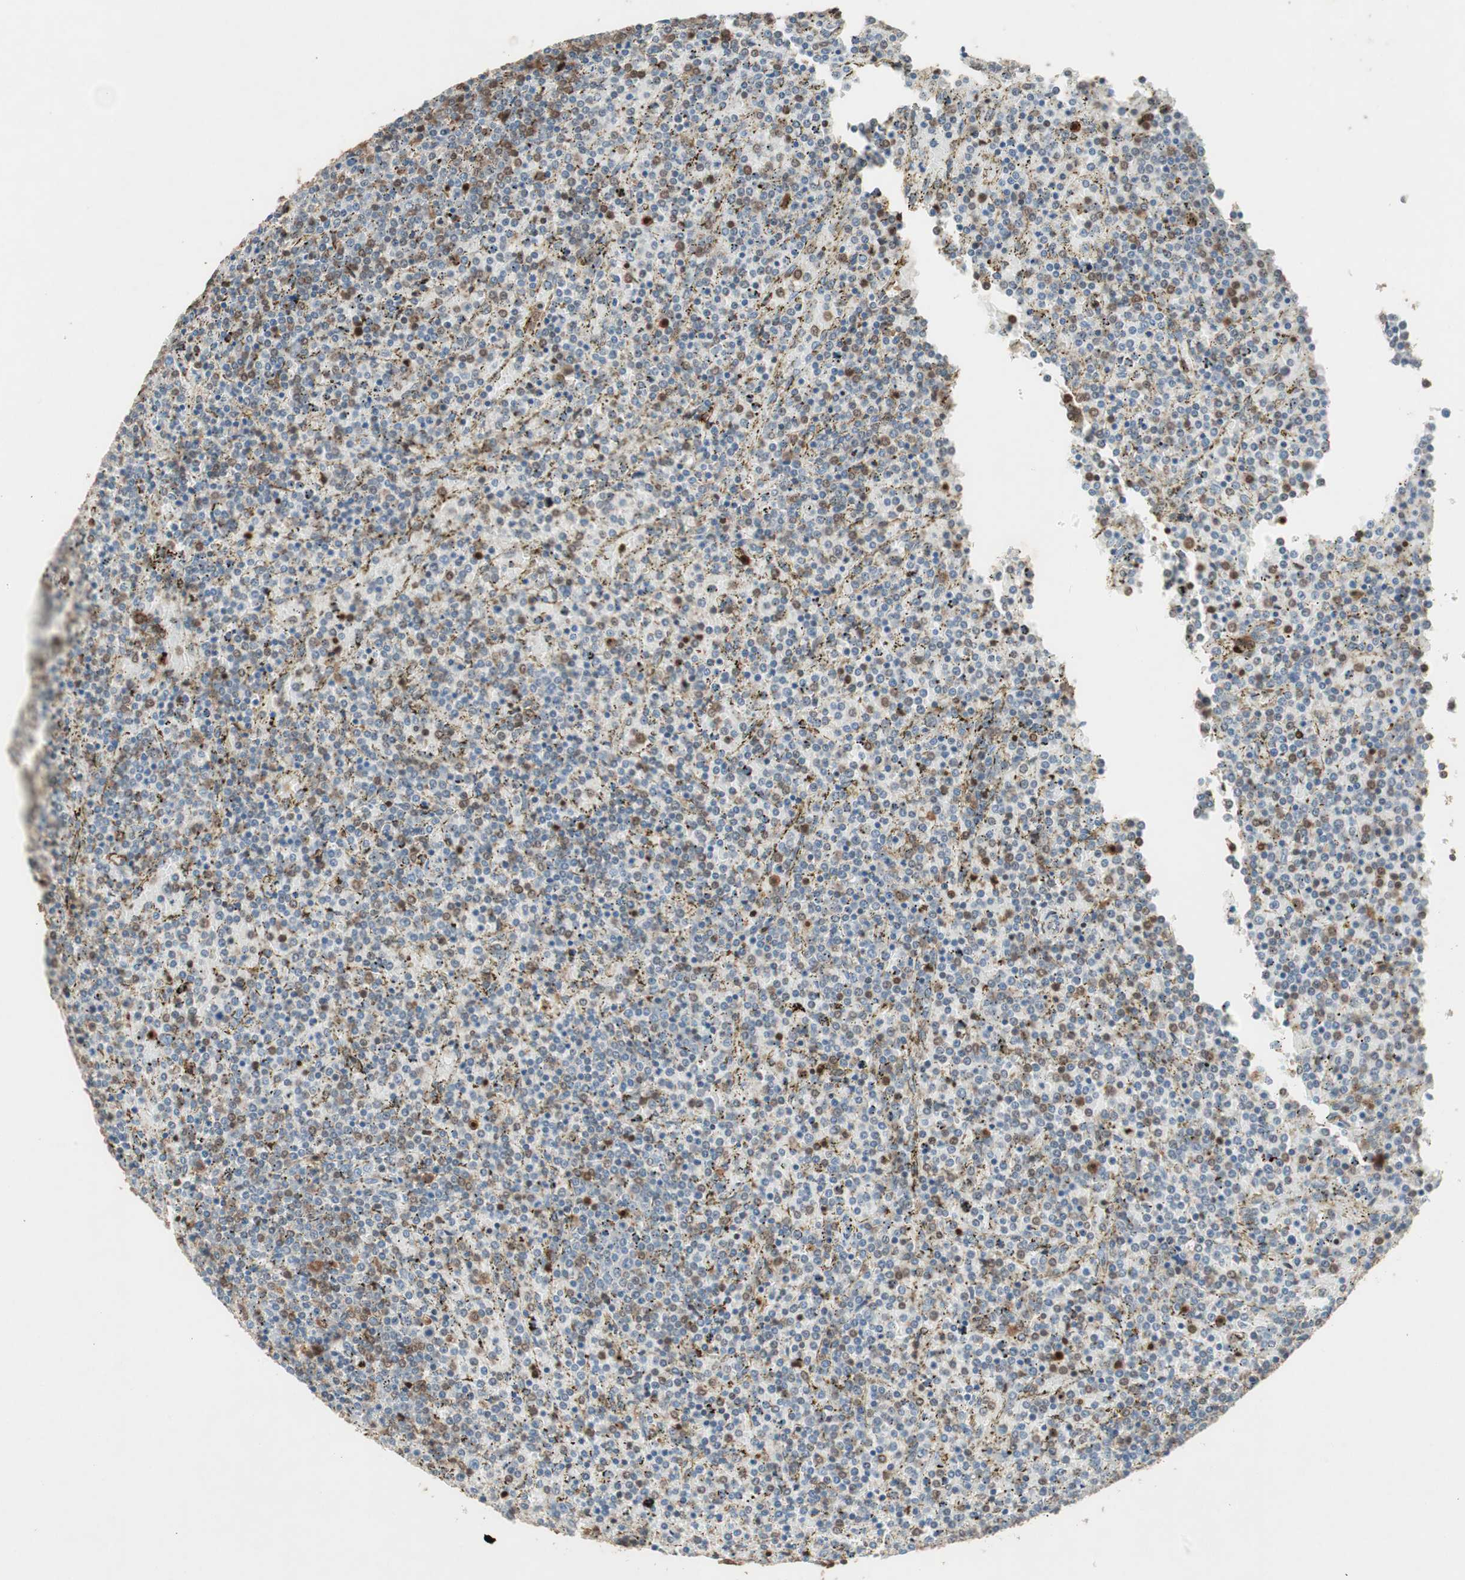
{"staining": {"intensity": "moderate", "quantity": "25%-75%", "location": "cytoplasmic/membranous,nuclear"}, "tissue": "lymphoma", "cell_type": "Tumor cells", "image_type": "cancer", "snomed": [{"axis": "morphology", "description": "Malignant lymphoma, non-Hodgkin's type, Low grade"}, {"axis": "topography", "description": "Spleen"}], "caption": "Immunohistochemical staining of malignant lymphoma, non-Hodgkin's type (low-grade) demonstrates moderate cytoplasmic/membranous and nuclear protein positivity in approximately 25%-75% of tumor cells.", "gene": "GART", "patient": {"sex": "female", "age": 77}}